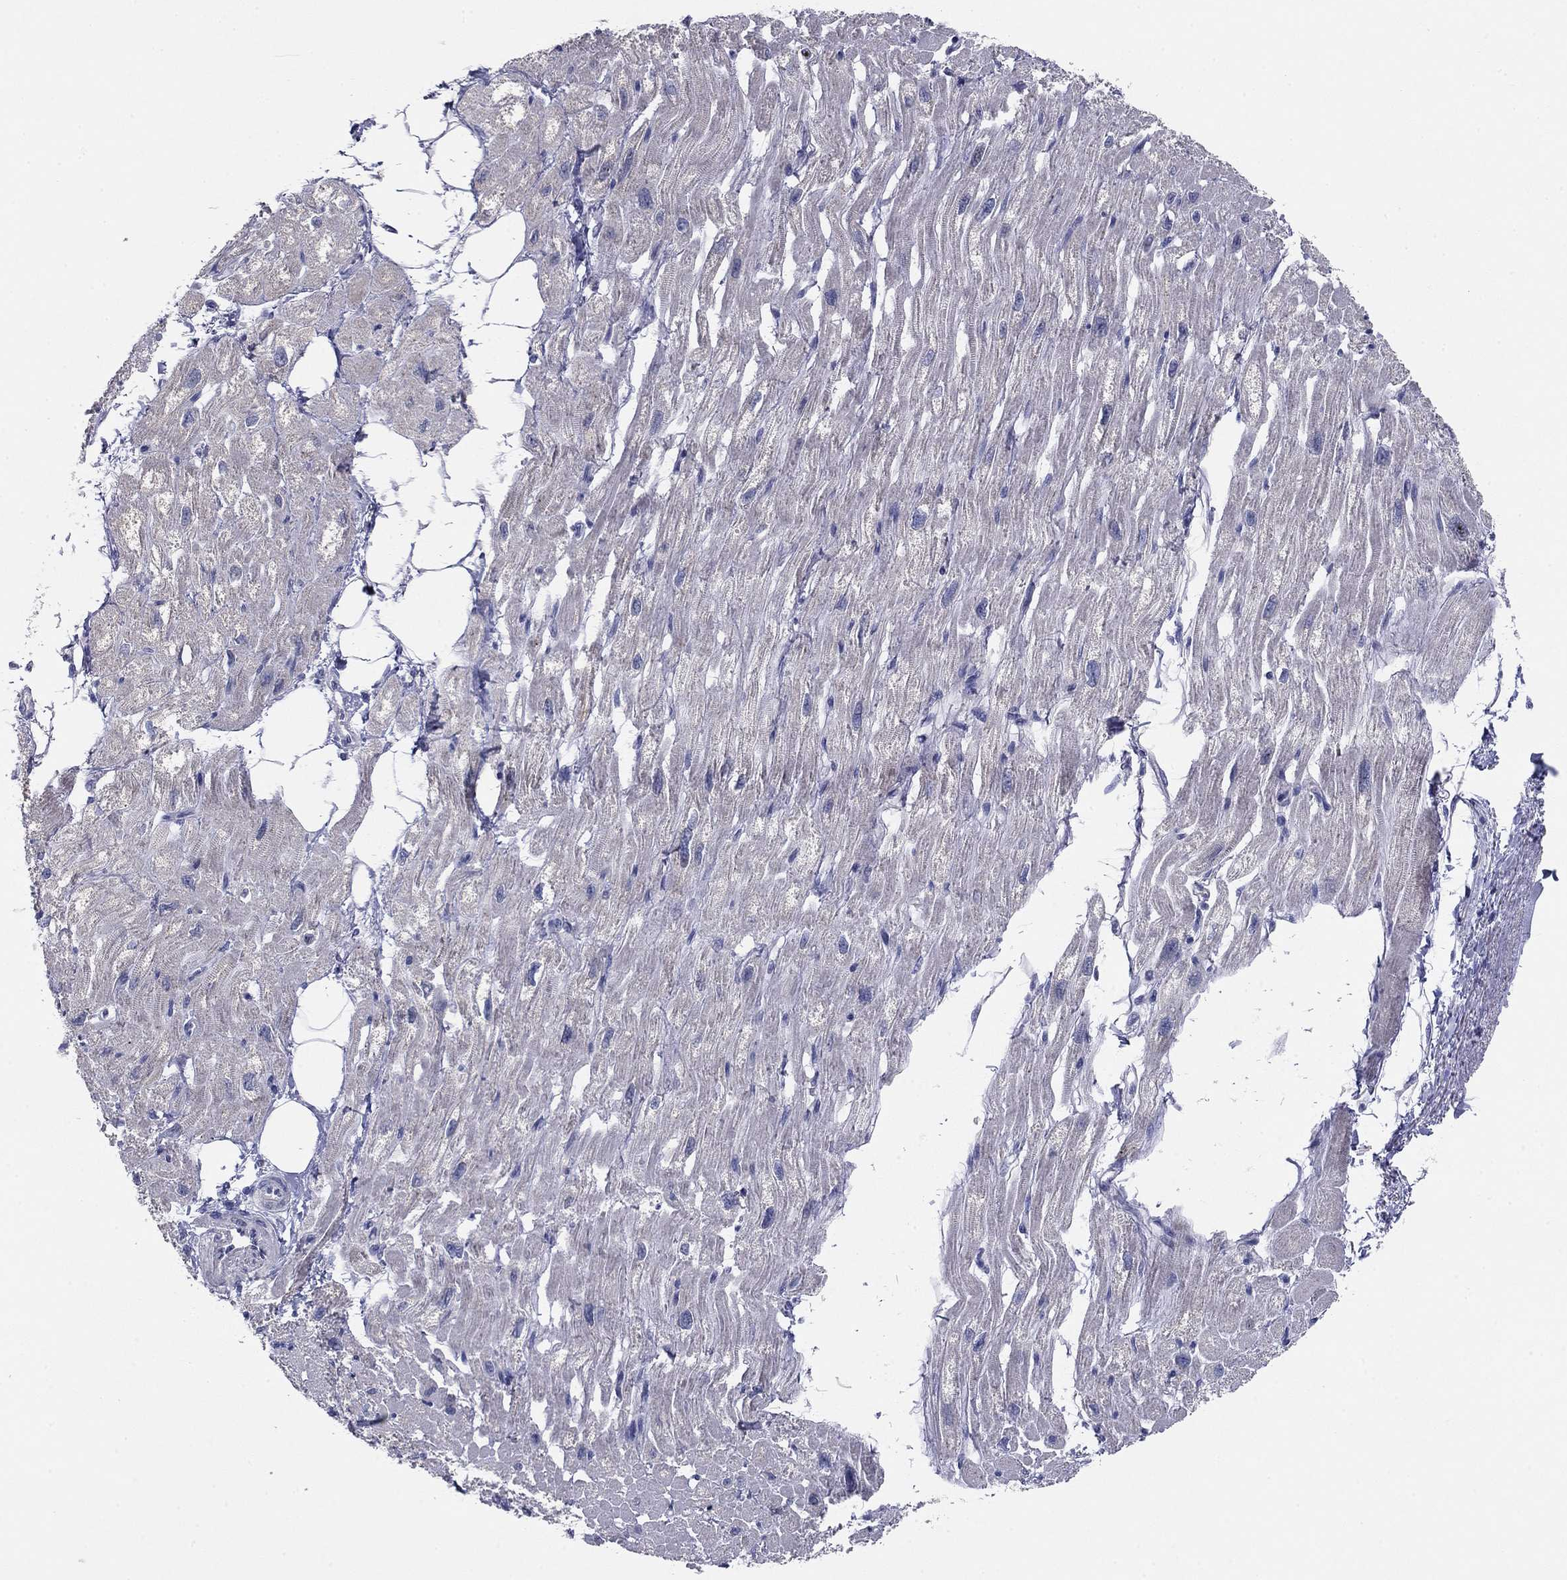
{"staining": {"intensity": "negative", "quantity": "none", "location": "none"}, "tissue": "heart muscle", "cell_type": "Cardiomyocytes", "image_type": "normal", "snomed": [{"axis": "morphology", "description": "Normal tissue, NOS"}, {"axis": "topography", "description": "Heart"}], "caption": "The IHC histopathology image has no significant staining in cardiomyocytes of heart muscle.", "gene": "GRK7", "patient": {"sex": "male", "age": 66}}